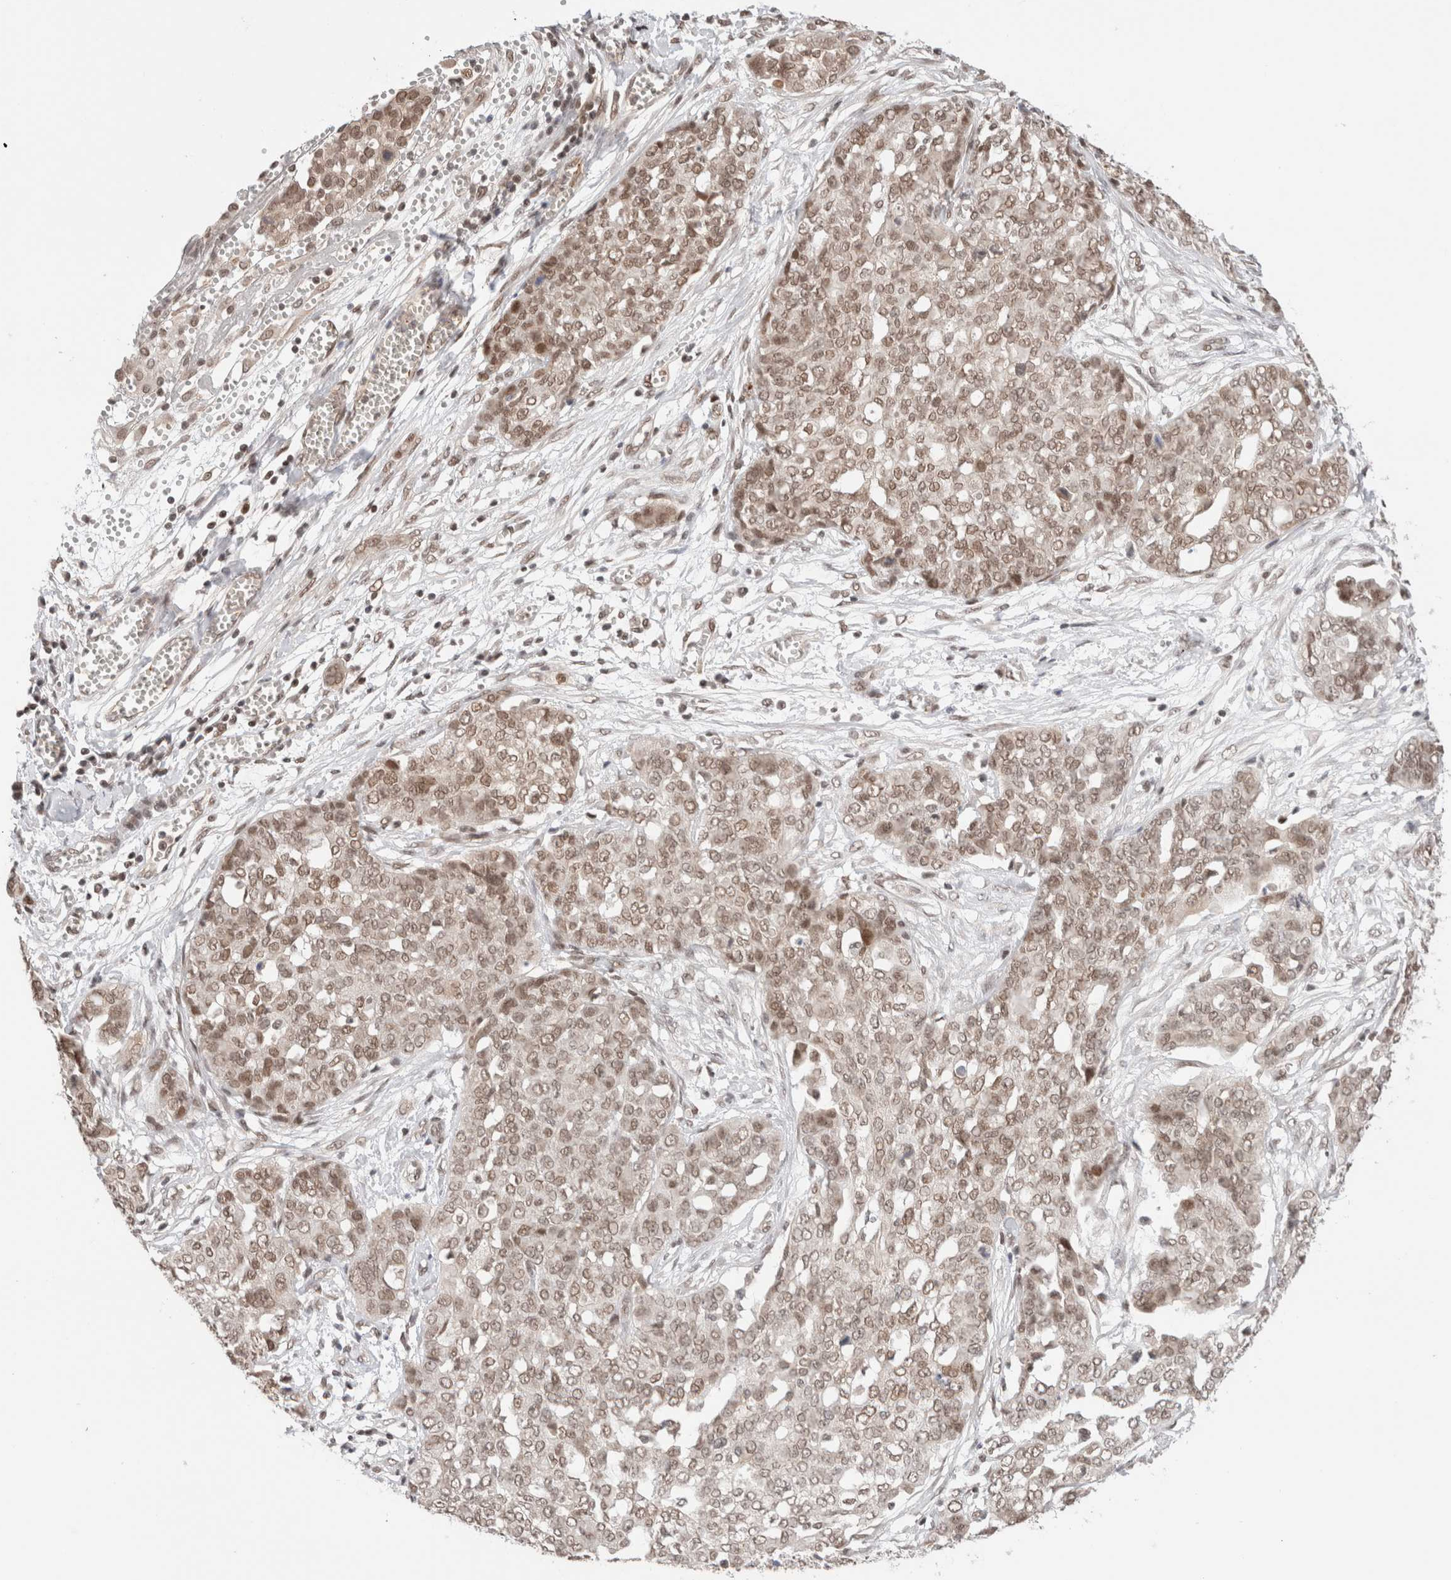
{"staining": {"intensity": "moderate", "quantity": ">75%", "location": "nuclear"}, "tissue": "ovarian cancer", "cell_type": "Tumor cells", "image_type": "cancer", "snomed": [{"axis": "morphology", "description": "Cystadenocarcinoma, serous, NOS"}, {"axis": "topography", "description": "Soft tissue"}, {"axis": "topography", "description": "Ovary"}], "caption": "A brown stain highlights moderate nuclear expression of a protein in serous cystadenocarcinoma (ovarian) tumor cells.", "gene": "GATAD2A", "patient": {"sex": "female", "age": 57}}